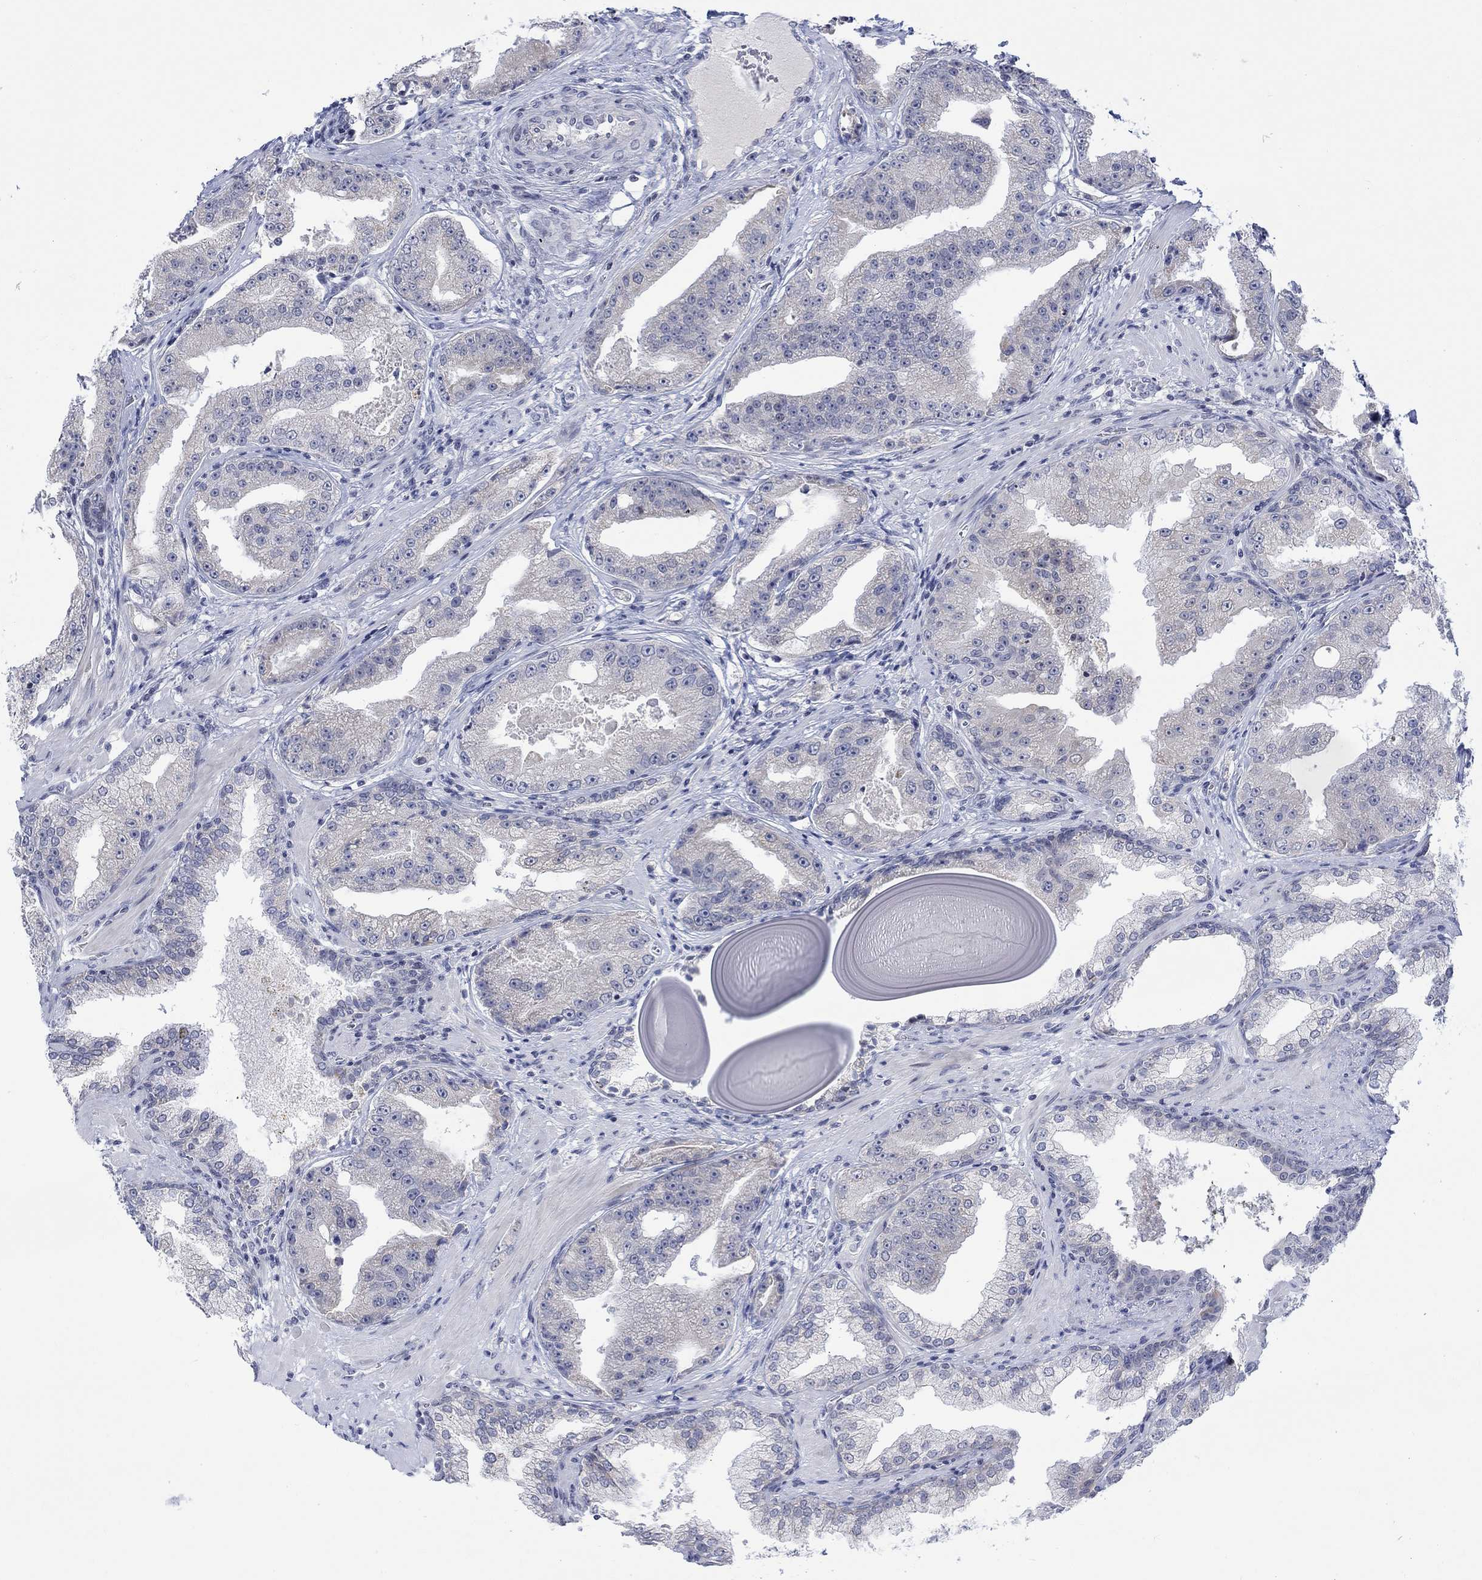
{"staining": {"intensity": "negative", "quantity": "none", "location": "none"}, "tissue": "prostate cancer", "cell_type": "Tumor cells", "image_type": "cancer", "snomed": [{"axis": "morphology", "description": "Adenocarcinoma, Low grade"}, {"axis": "topography", "description": "Prostate"}], "caption": "IHC of human prostate cancer exhibits no staining in tumor cells. (DAB immunohistochemistry (IHC), high magnification).", "gene": "DCX", "patient": {"sex": "male", "age": 62}}